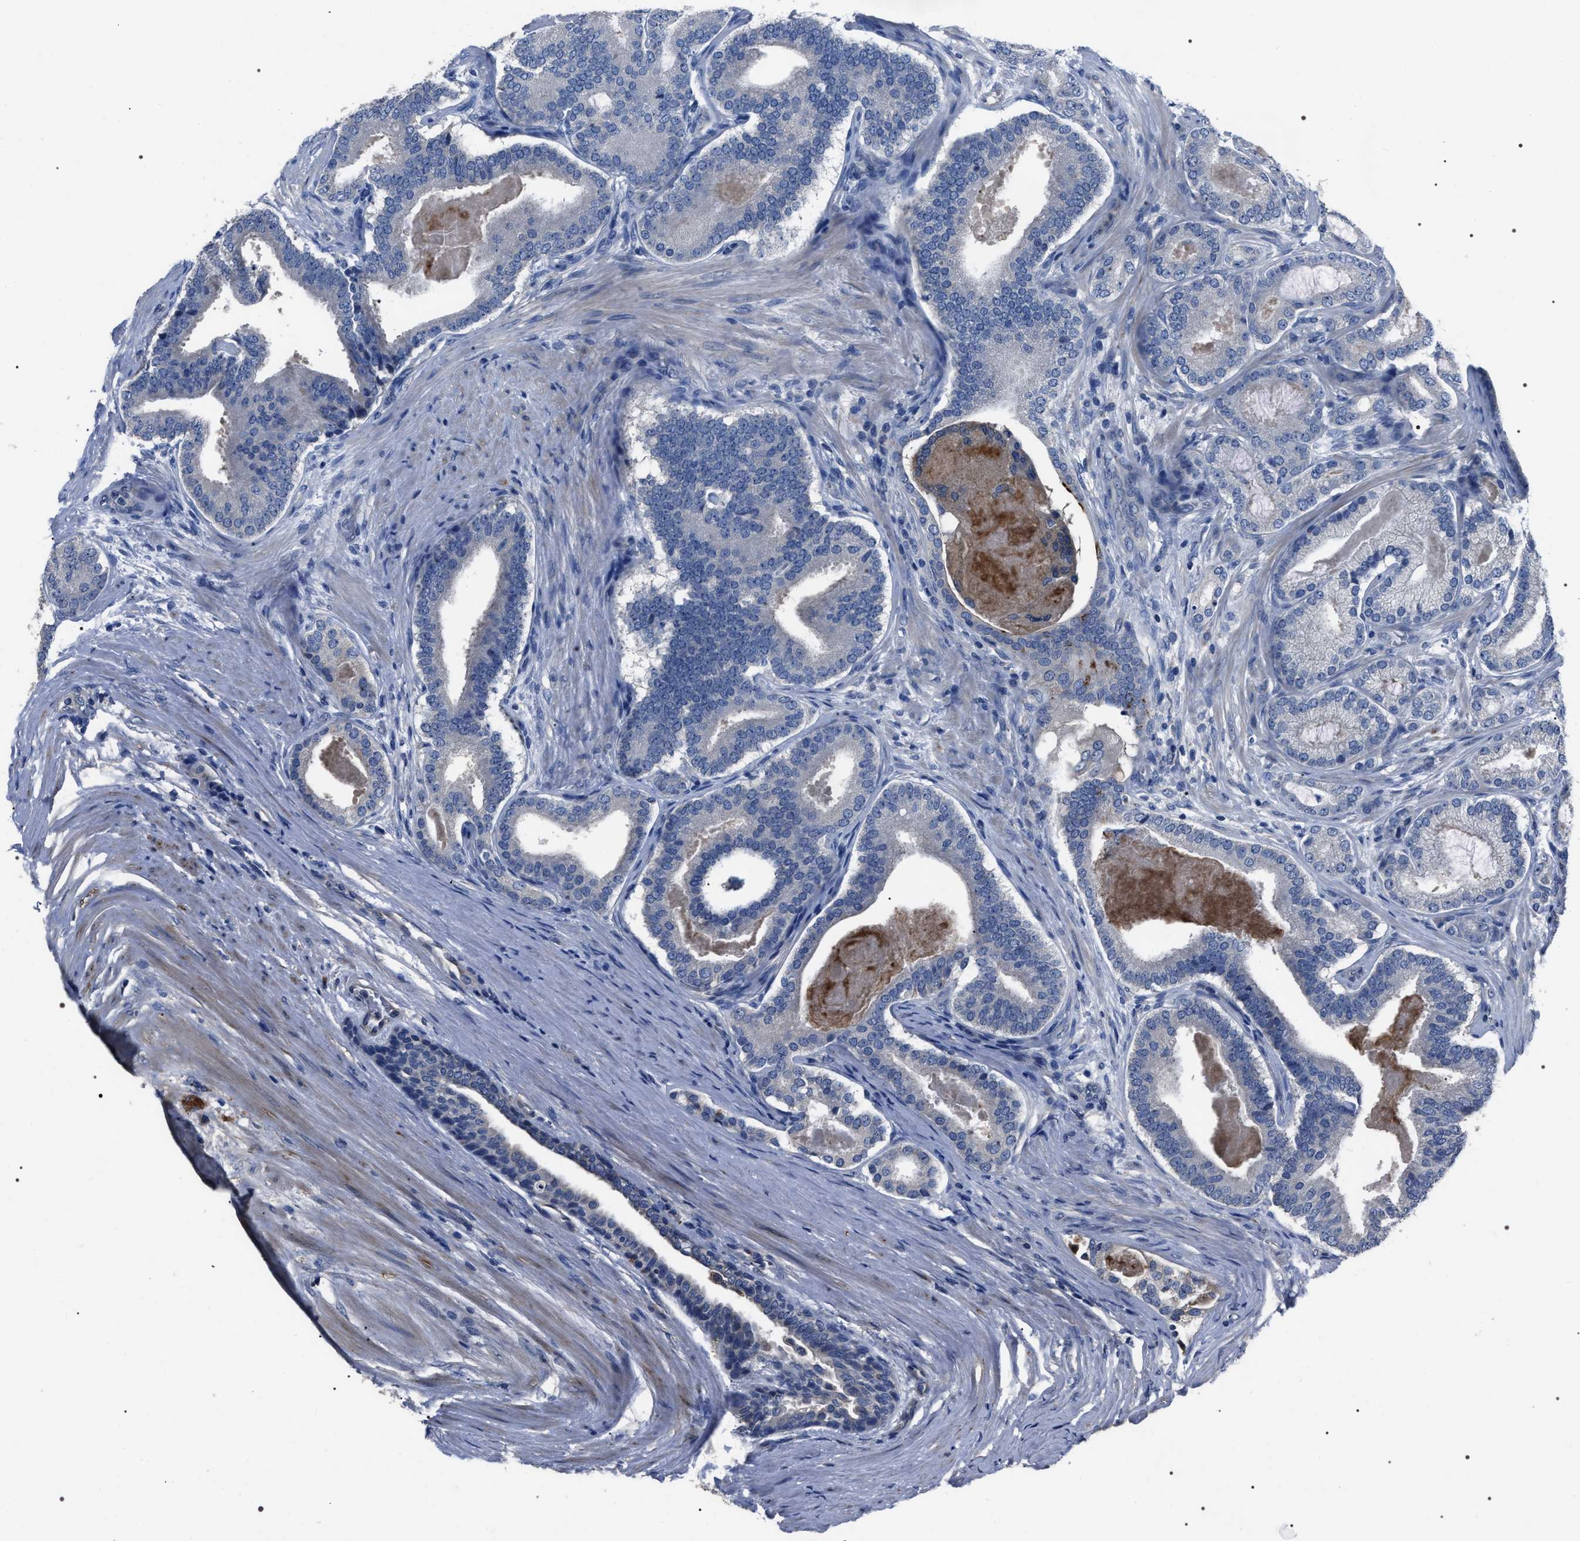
{"staining": {"intensity": "negative", "quantity": "none", "location": "none"}, "tissue": "prostate cancer", "cell_type": "Tumor cells", "image_type": "cancer", "snomed": [{"axis": "morphology", "description": "Adenocarcinoma, High grade"}, {"axis": "topography", "description": "Prostate"}], "caption": "This histopathology image is of prostate cancer stained with immunohistochemistry (IHC) to label a protein in brown with the nuclei are counter-stained blue. There is no expression in tumor cells.", "gene": "TRIM54", "patient": {"sex": "male", "age": 60}}